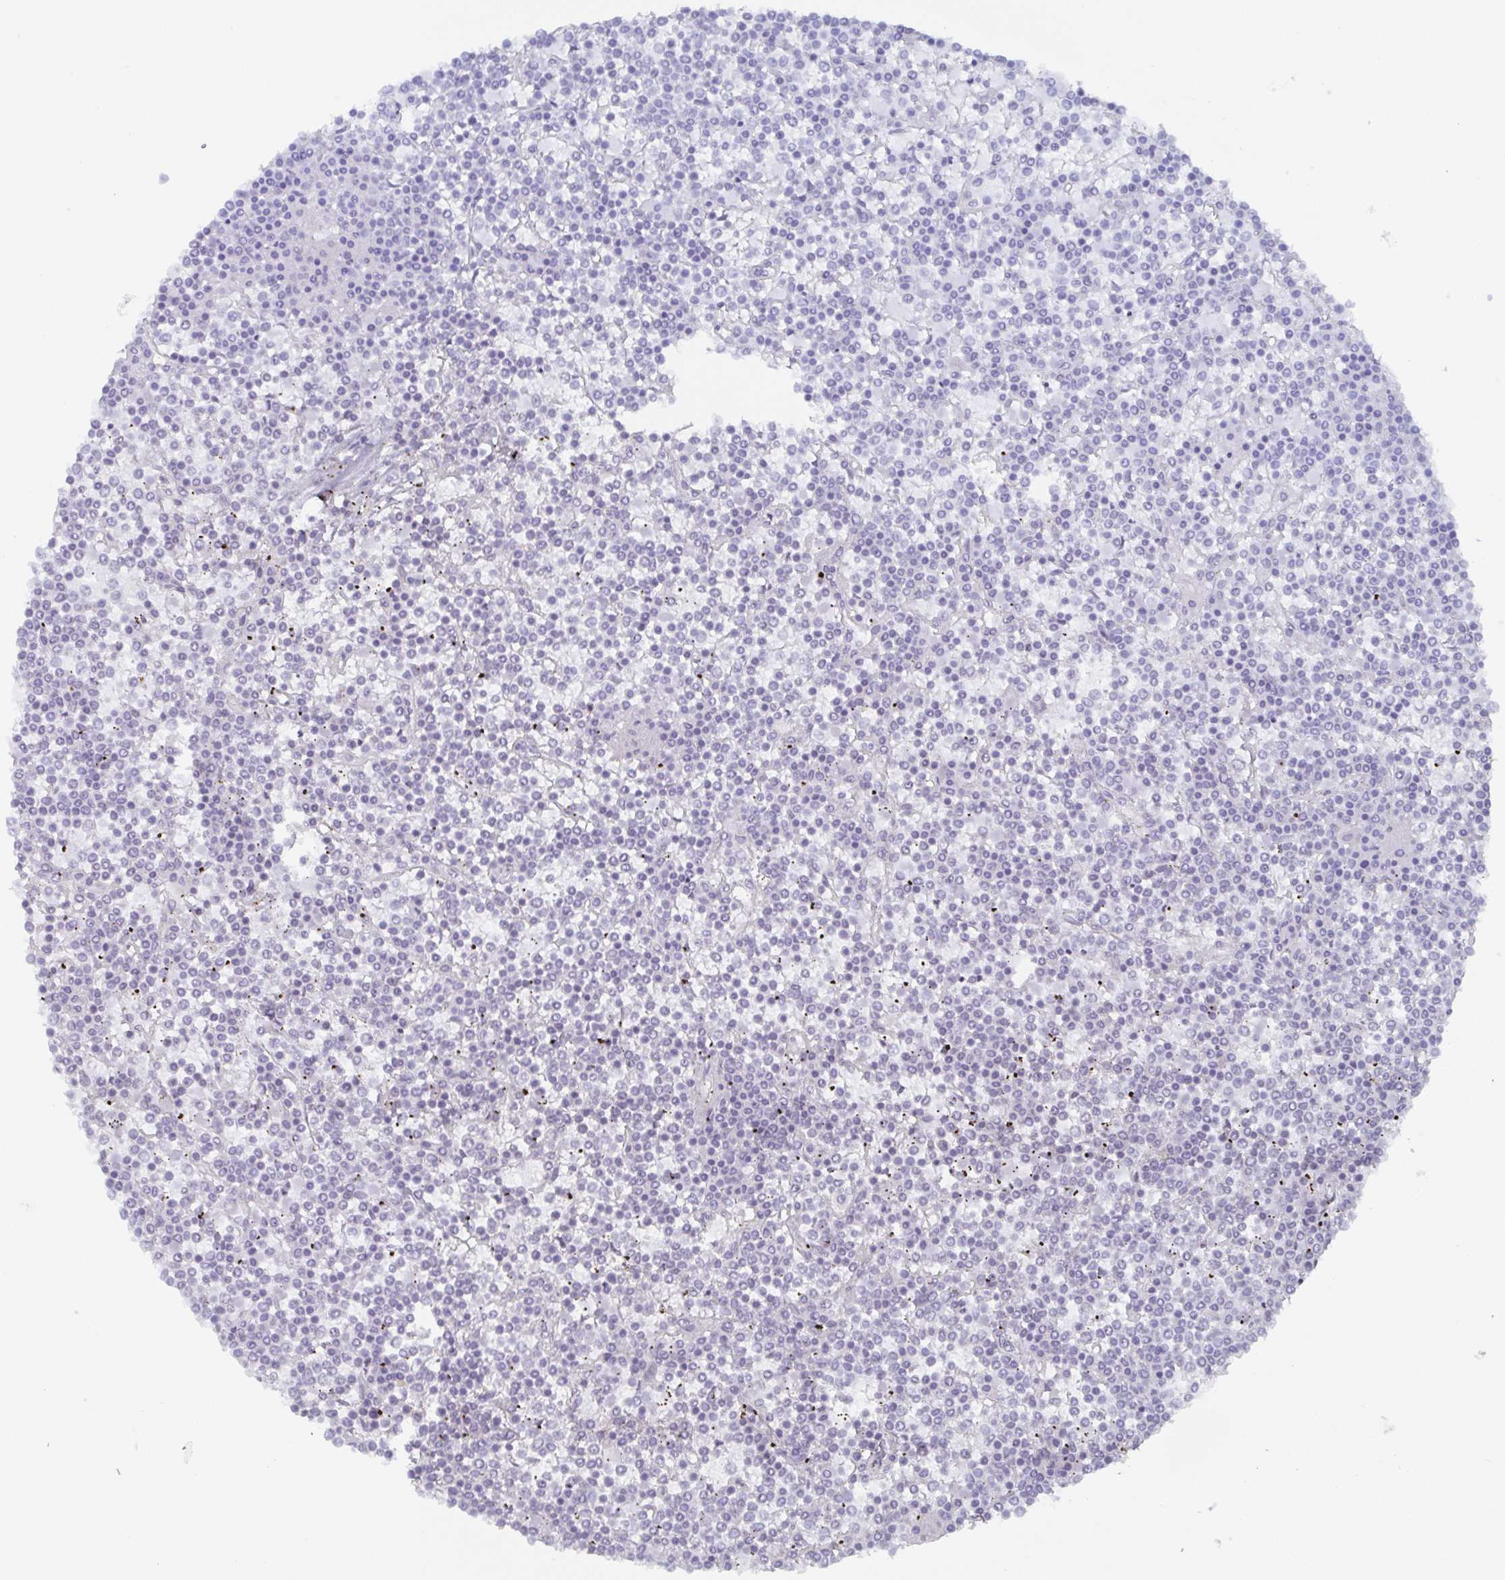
{"staining": {"intensity": "negative", "quantity": "none", "location": "none"}, "tissue": "lymphoma", "cell_type": "Tumor cells", "image_type": "cancer", "snomed": [{"axis": "morphology", "description": "Malignant lymphoma, non-Hodgkin's type, Low grade"}, {"axis": "topography", "description": "Spleen"}], "caption": "Image shows no protein positivity in tumor cells of low-grade malignant lymphoma, non-Hodgkin's type tissue.", "gene": "AGFG2", "patient": {"sex": "female", "age": 19}}